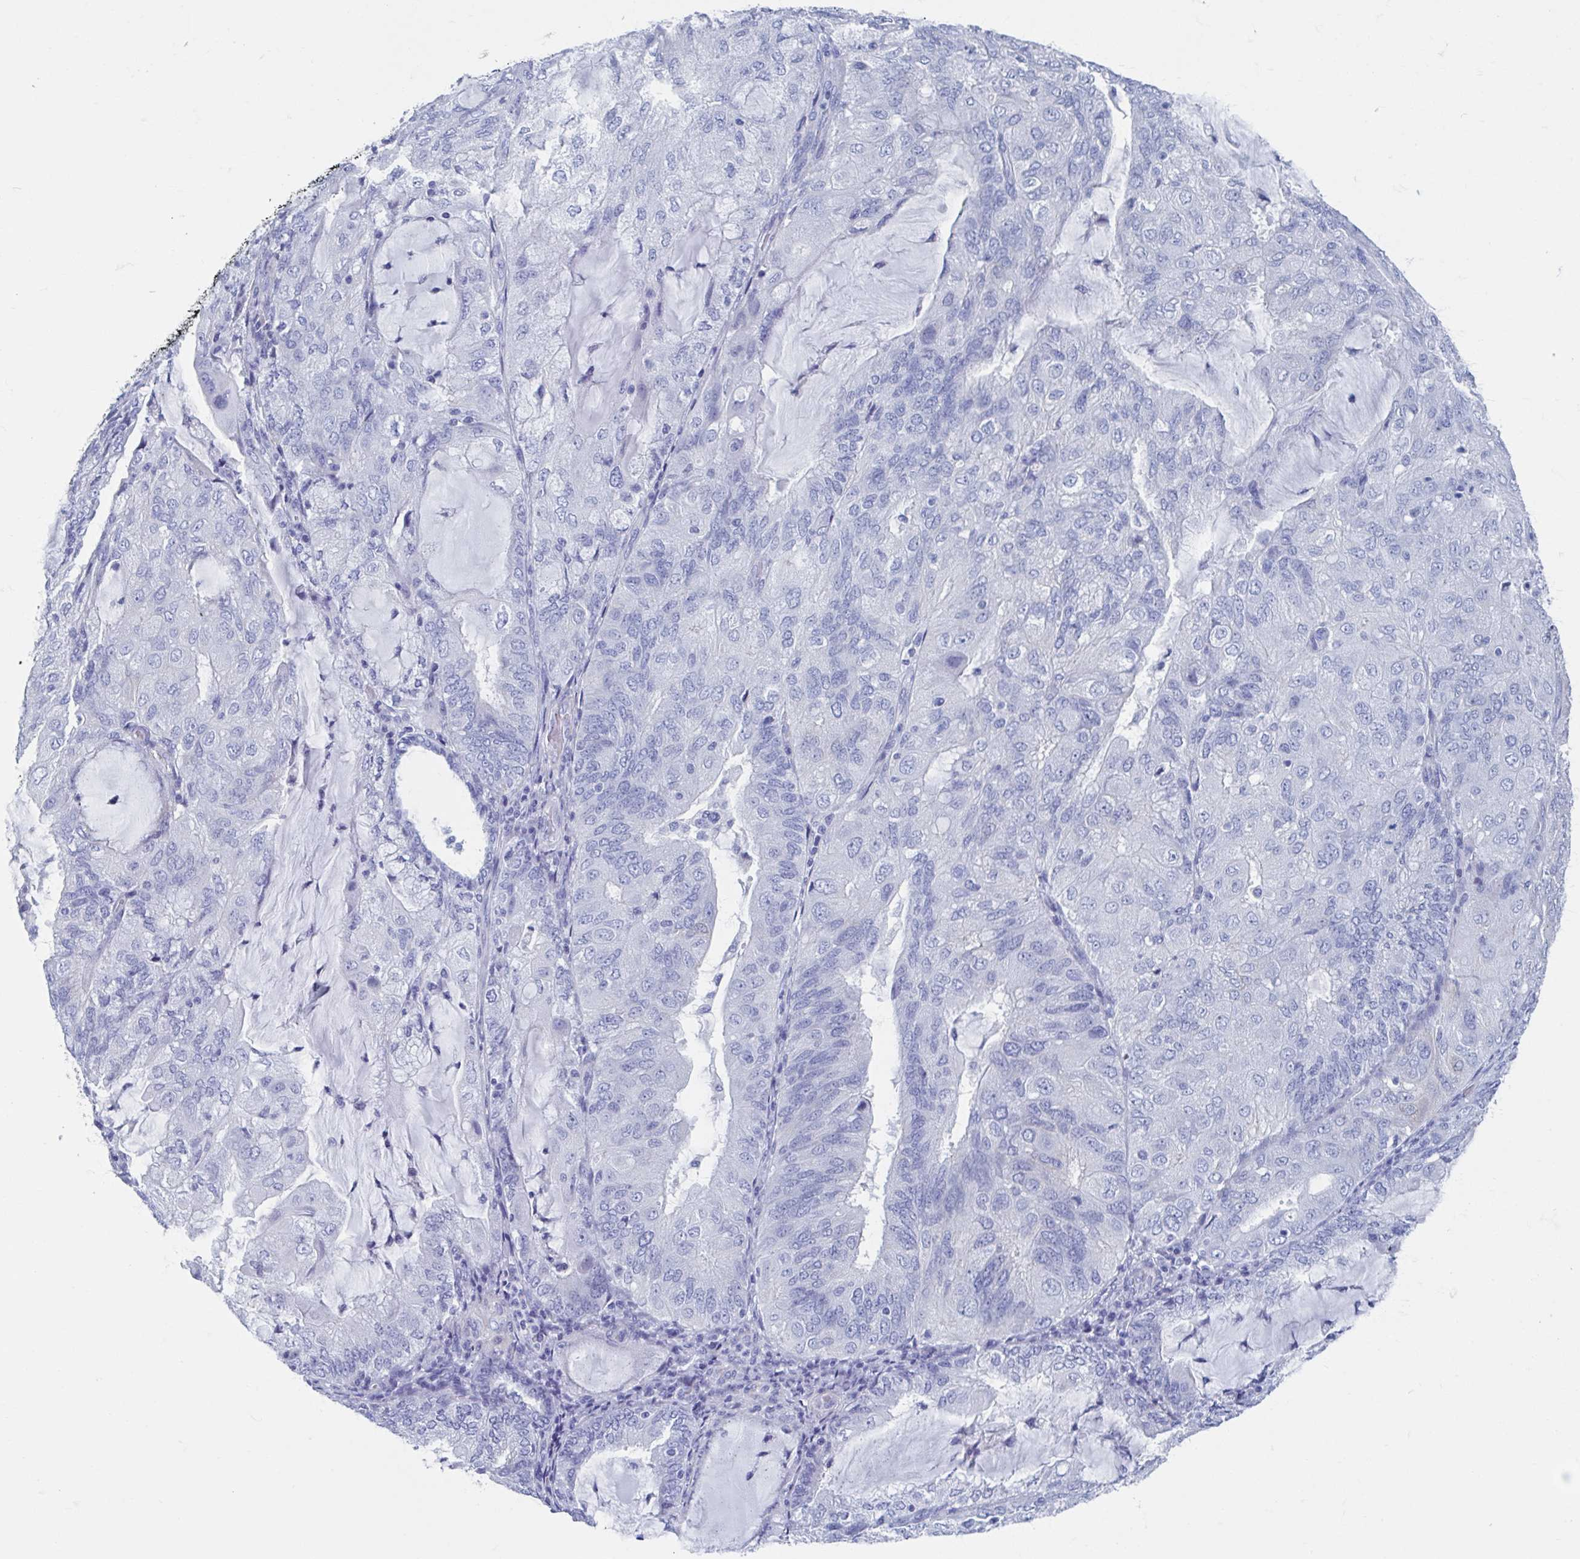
{"staining": {"intensity": "negative", "quantity": "none", "location": "none"}, "tissue": "endometrial cancer", "cell_type": "Tumor cells", "image_type": "cancer", "snomed": [{"axis": "morphology", "description": "Adenocarcinoma, NOS"}, {"axis": "topography", "description": "Endometrium"}], "caption": "Immunohistochemistry of adenocarcinoma (endometrial) exhibits no staining in tumor cells.", "gene": "SHCBP1L", "patient": {"sex": "female", "age": 81}}